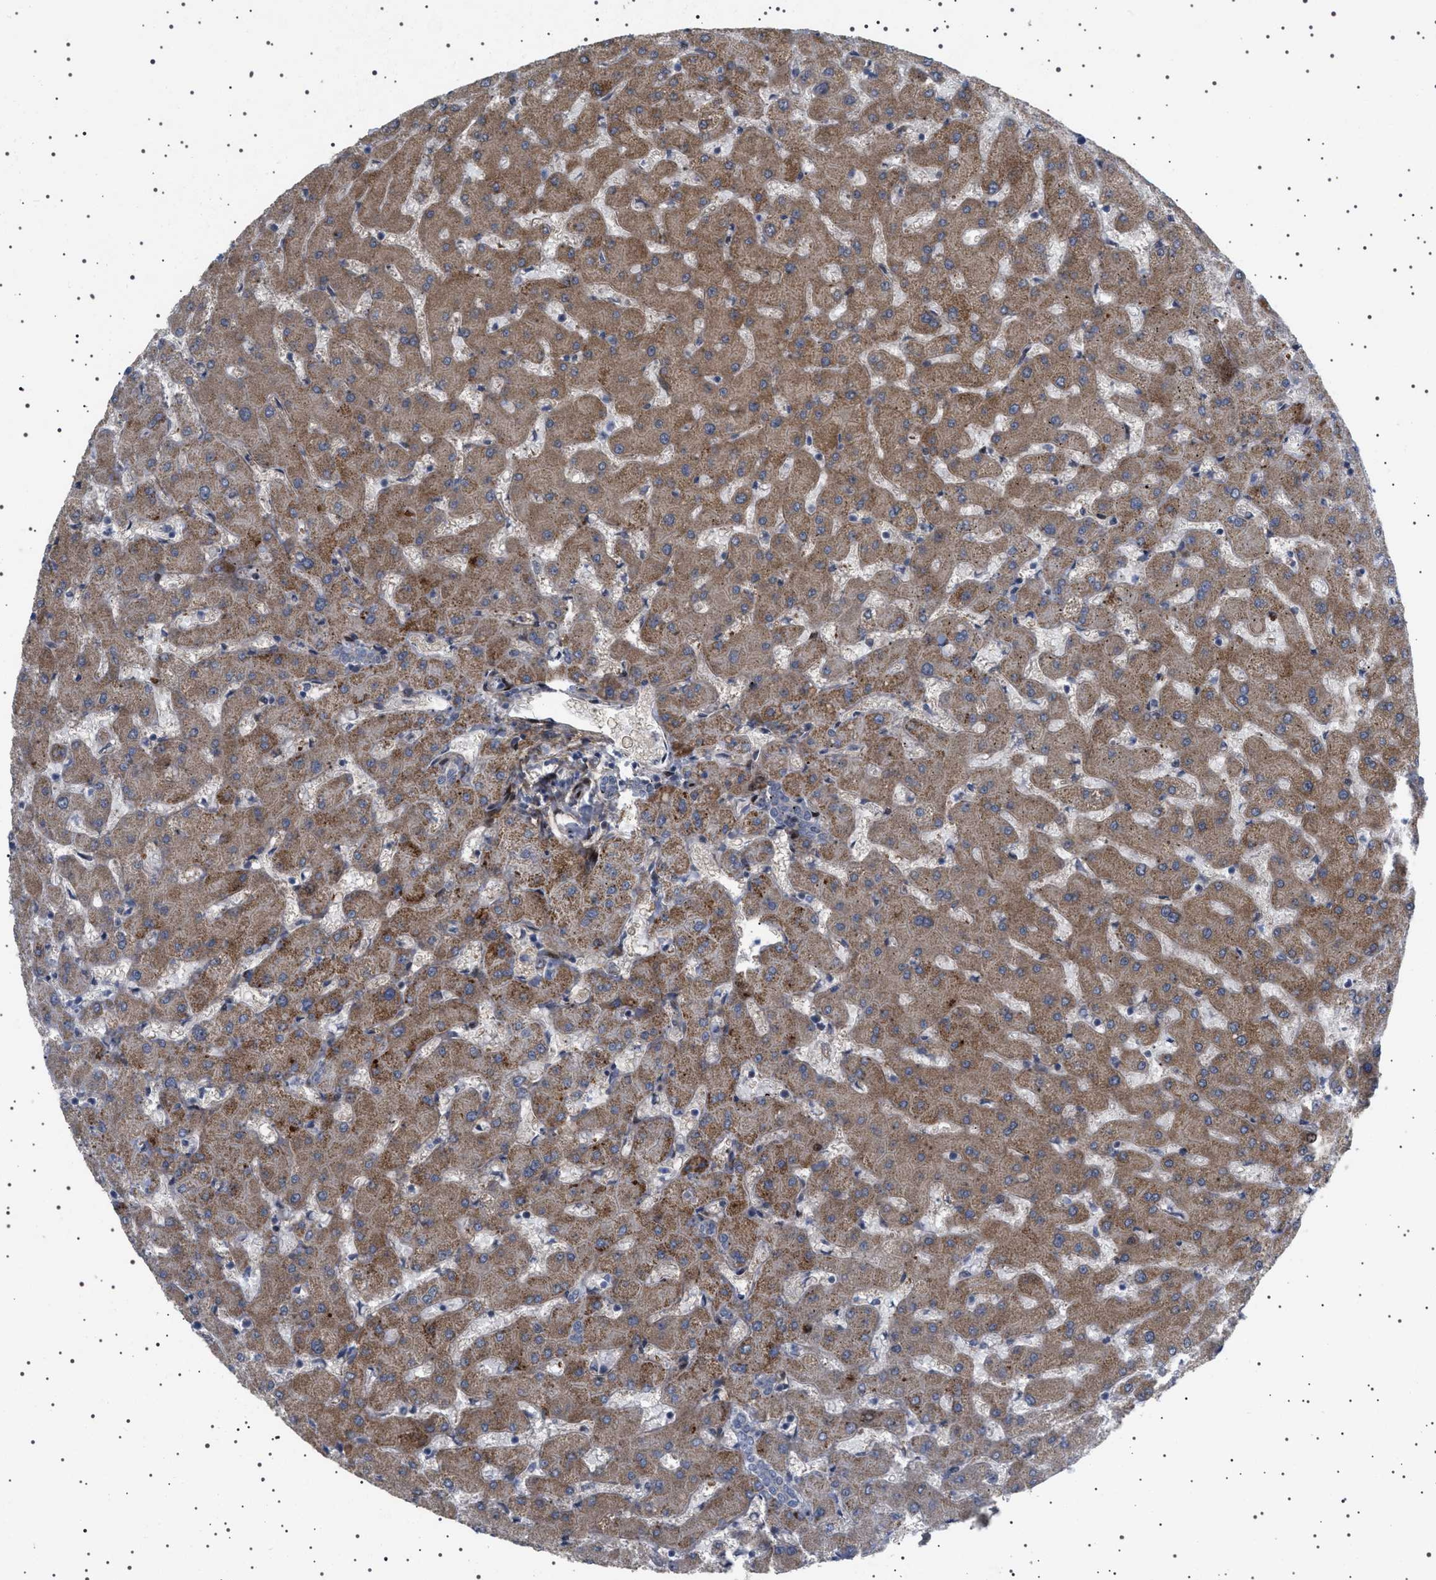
{"staining": {"intensity": "negative", "quantity": "none", "location": "none"}, "tissue": "liver", "cell_type": "Cholangiocytes", "image_type": "normal", "snomed": [{"axis": "morphology", "description": "Normal tissue, NOS"}, {"axis": "topography", "description": "Liver"}], "caption": "Immunohistochemistry of unremarkable human liver displays no staining in cholangiocytes. (DAB immunohistochemistry (IHC) with hematoxylin counter stain).", "gene": "HTR1A", "patient": {"sex": "female", "age": 63}}